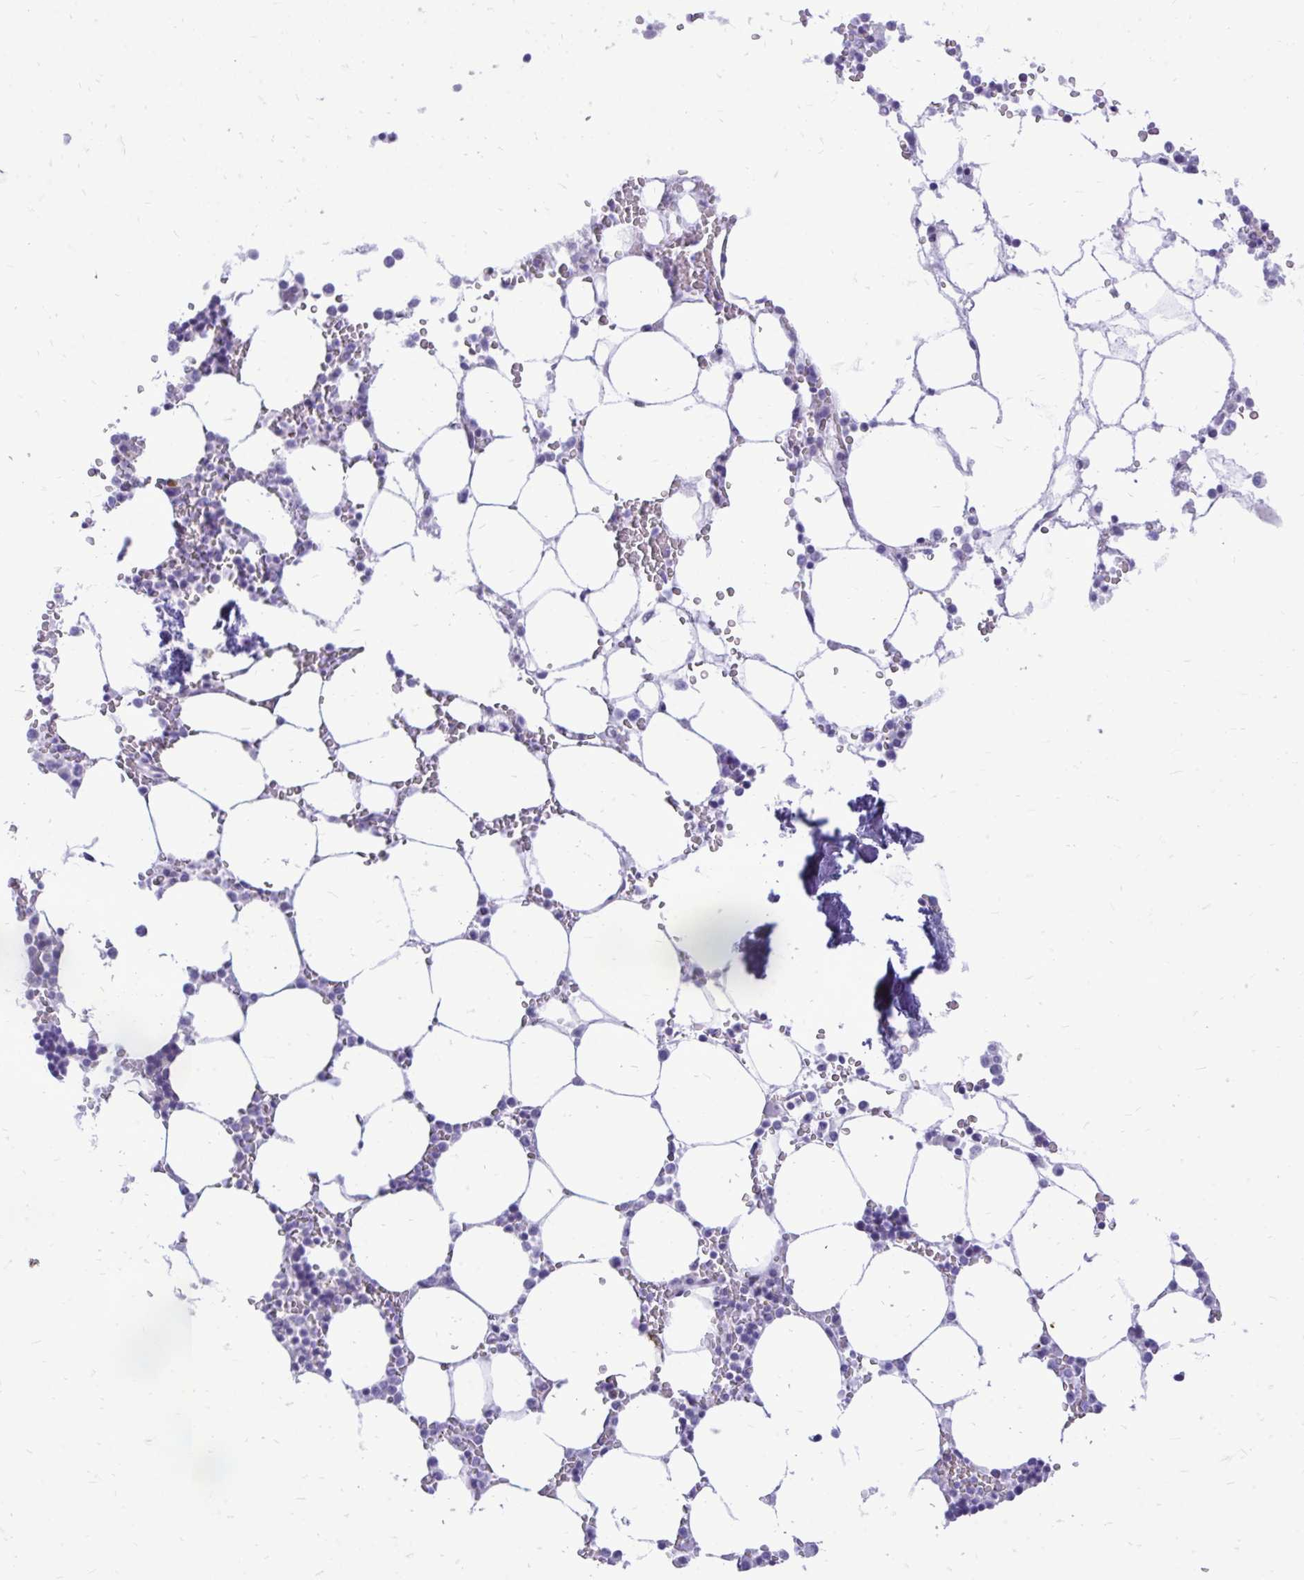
{"staining": {"intensity": "negative", "quantity": "none", "location": "none"}, "tissue": "bone marrow", "cell_type": "Hematopoietic cells", "image_type": "normal", "snomed": [{"axis": "morphology", "description": "Normal tissue, NOS"}, {"axis": "topography", "description": "Bone marrow"}], "caption": "This micrograph is of unremarkable bone marrow stained with IHC to label a protein in brown with the nuclei are counter-stained blue. There is no positivity in hematopoietic cells.", "gene": "GABRA1", "patient": {"sex": "male", "age": 64}}